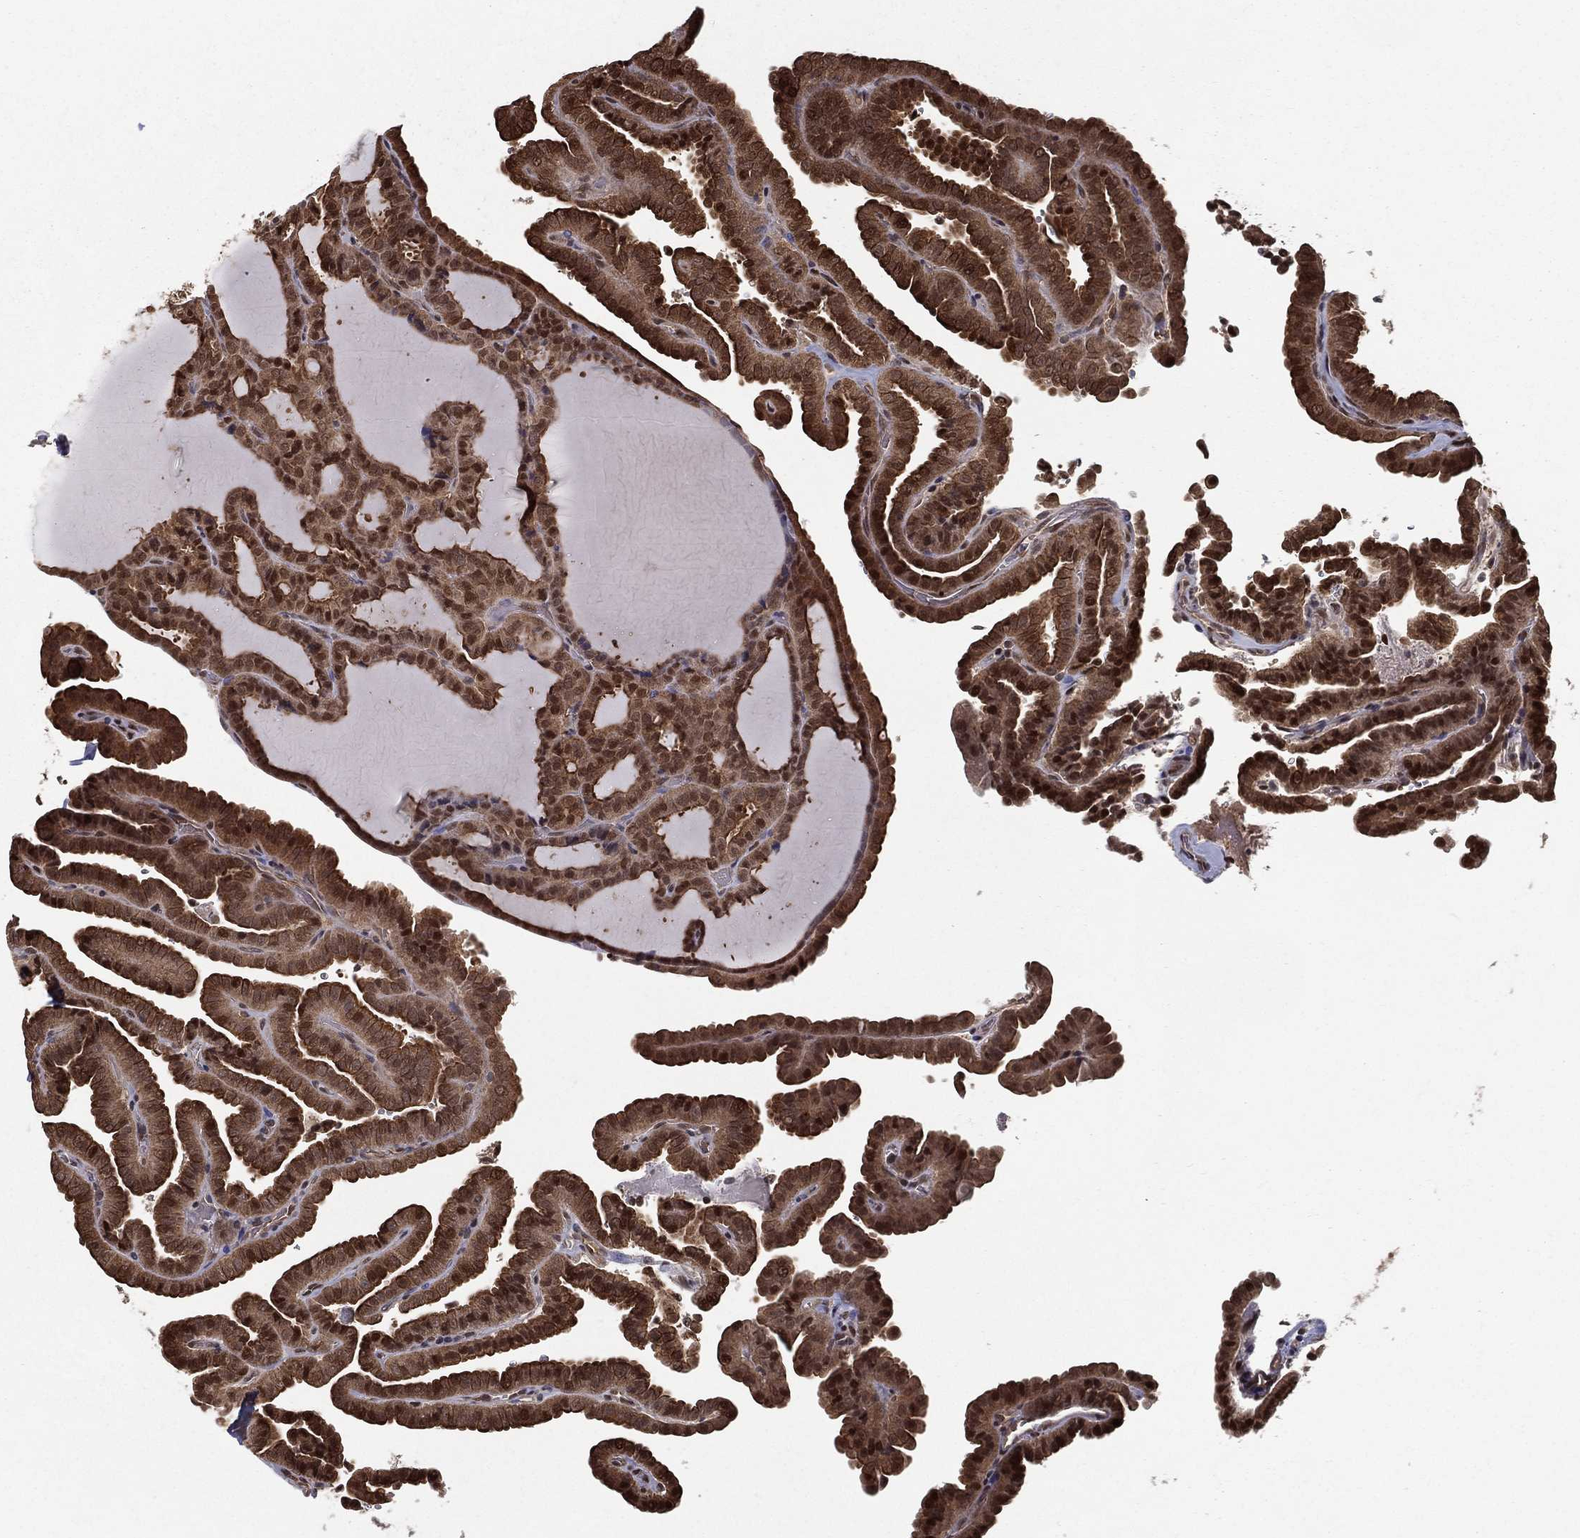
{"staining": {"intensity": "moderate", "quantity": ">75%", "location": "cytoplasmic/membranous,nuclear"}, "tissue": "thyroid cancer", "cell_type": "Tumor cells", "image_type": "cancer", "snomed": [{"axis": "morphology", "description": "Papillary adenocarcinoma, NOS"}, {"axis": "topography", "description": "Thyroid gland"}], "caption": "Thyroid papillary adenocarcinoma stained with a brown dye demonstrates moderate cytoplasmic/membranous and nuclear positive positivity in approximately >75% of tumor cells.", "gene": "SLC6A6", "patient": {"sex": "female", "age": 39}}